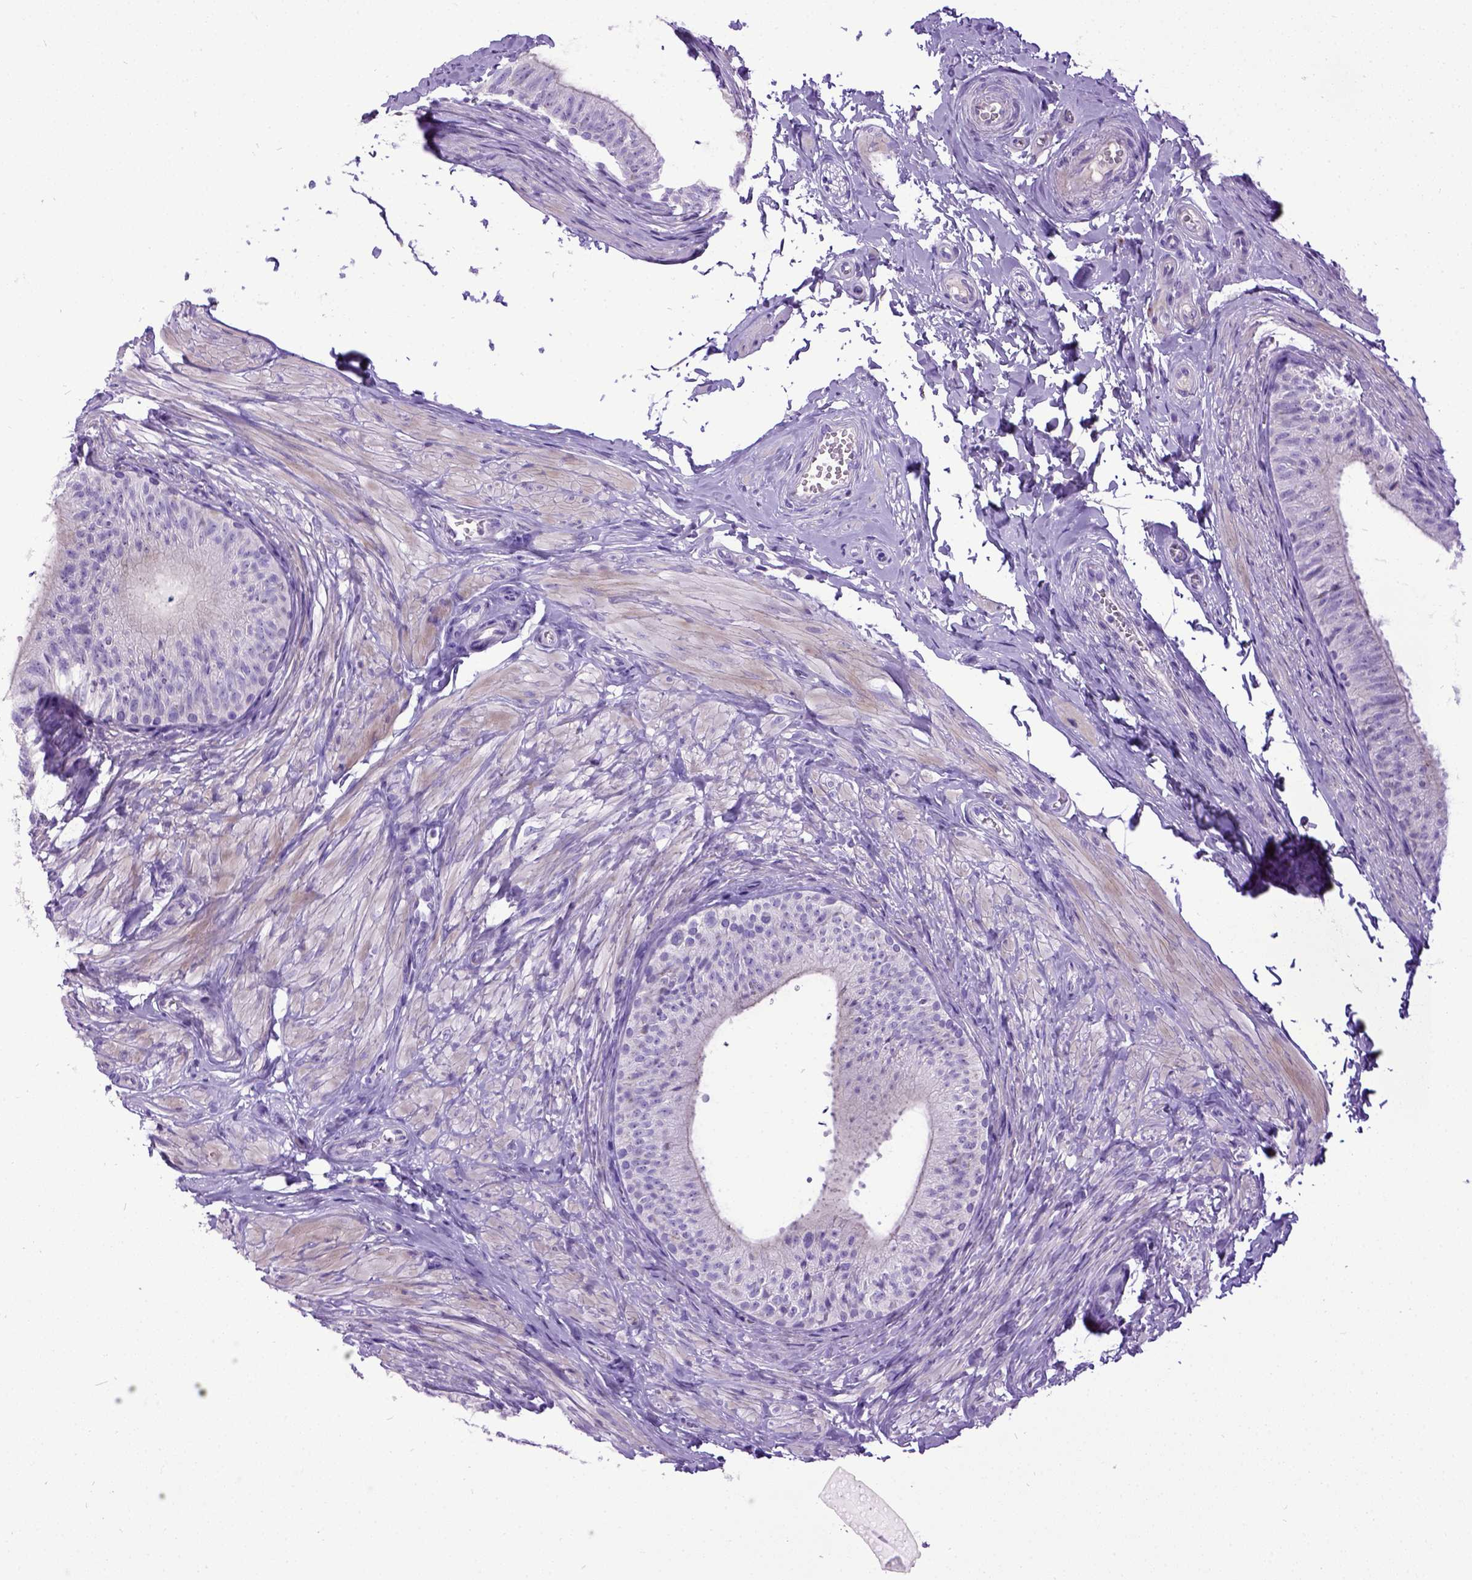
{"staining": {"intensity": "negative", "quantity": "none", "location": "none"}, "tissue": "epididymis", "cell_type": "Glandular cells", "image_type": "normal", "snomed": [{"axis": "morphology", "description": "Normal tissue, NOS"}, {"axis": "topography", "description": "Epididymis, spermatic cord, NOS"}, {"axis": "topography", "description": "Epididymis"}, {"axis": "topography", "description": "Peripheral nerve tissue"}], "caption": "Protein analysis of normal epididymis displays no significant staining in glandular cells.", "gene": "IGF2", "patient": {"sex": "male", "age": 29}}